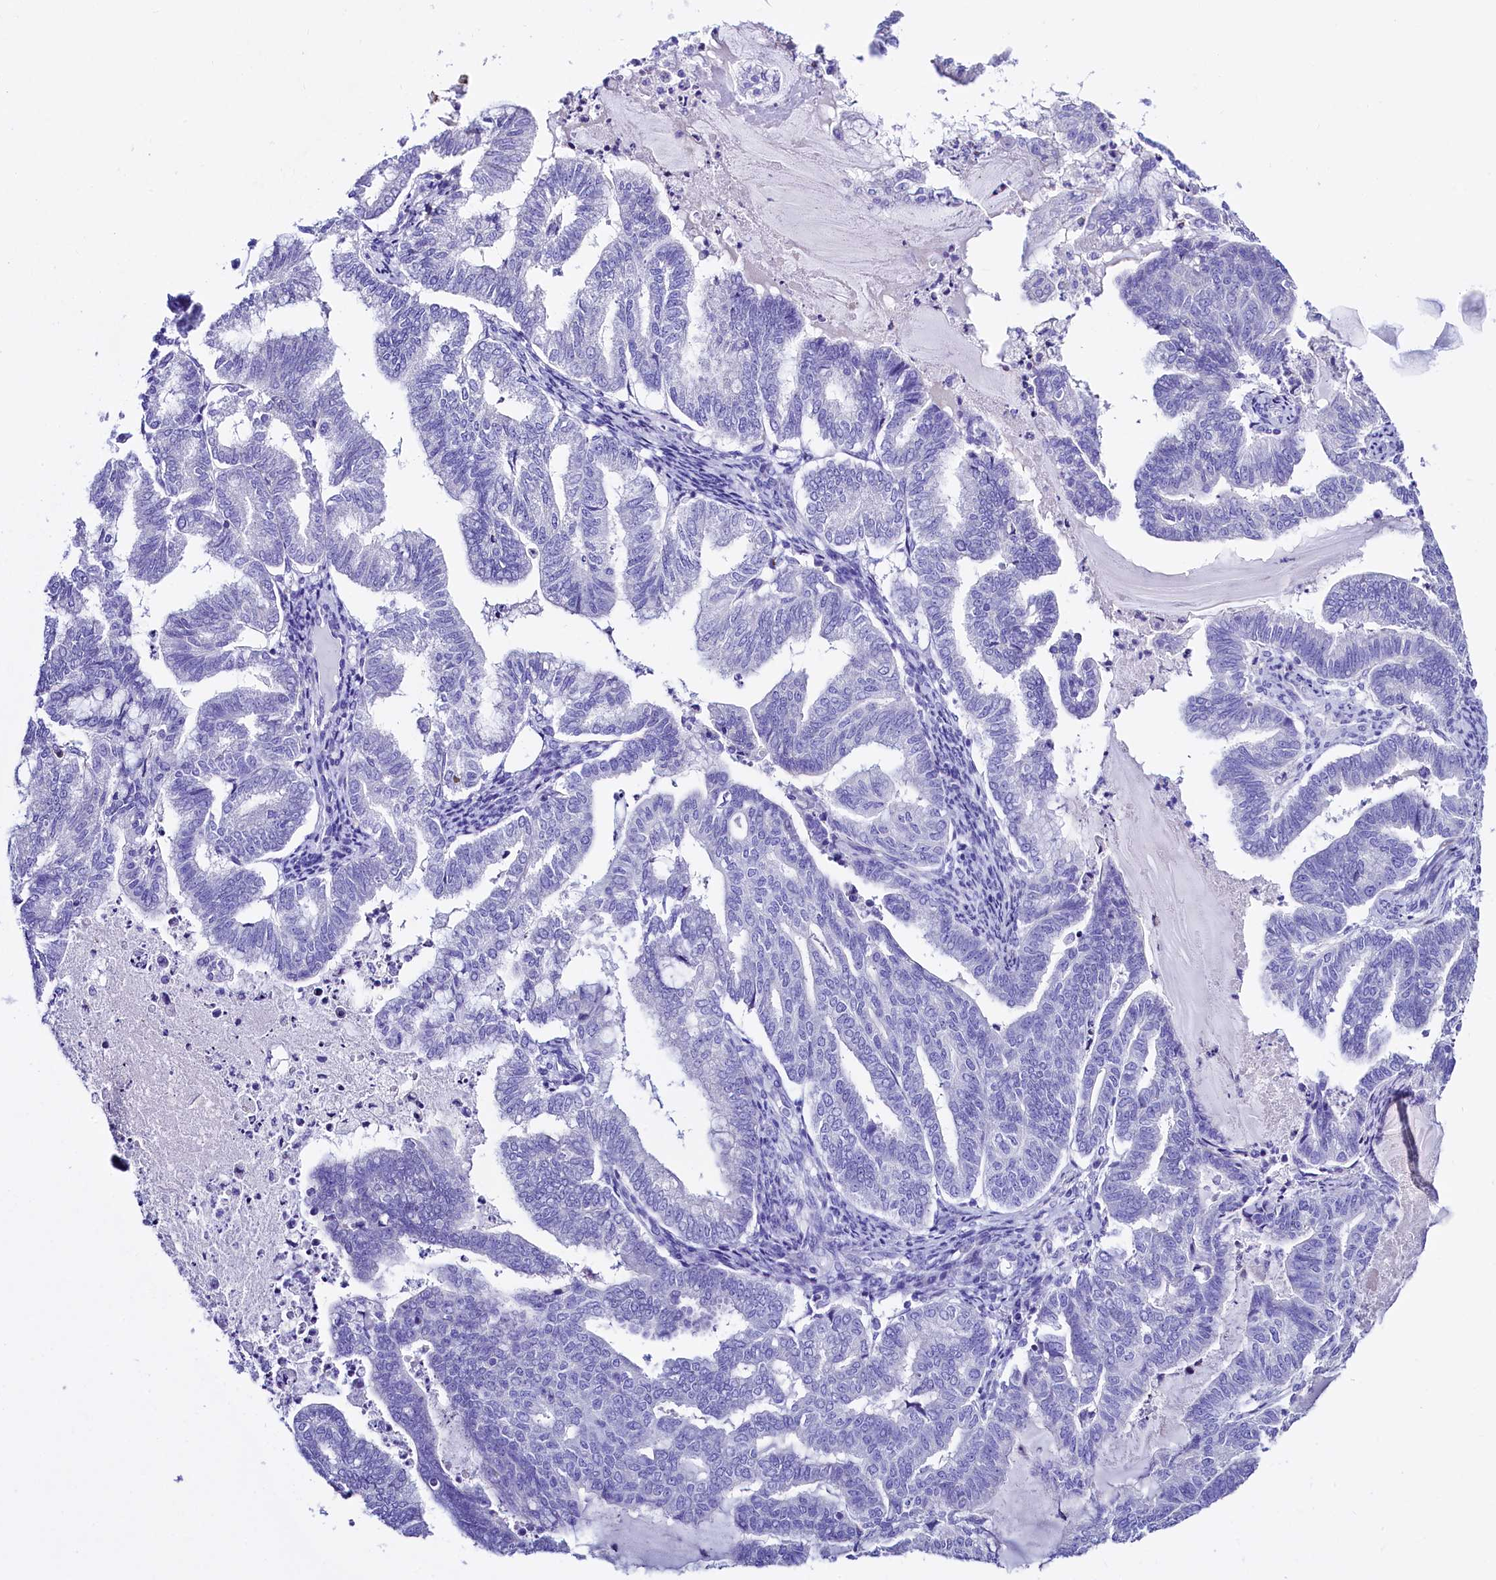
{"staining": {"intensity": "negative", "quantity": "none", "location": "none"}, "tissue": "endometrial cancer", "cell_type": "Tumor cells", "image_type": "cancer", "snomed": [{"axis": "morphology", "description": "Adenocarcinoma, NOS"}, {"axis": "topography", "description": "Endometrium"}], "caption": "Immunohistochemistry (IHC) micrograph of endometrial cancer (adenocarcinoma) stained for a protein (brown), which exhibits no expression in tumor cells.", "gene": "RBP3", "patient": {"sex": "female", "age": 79}}